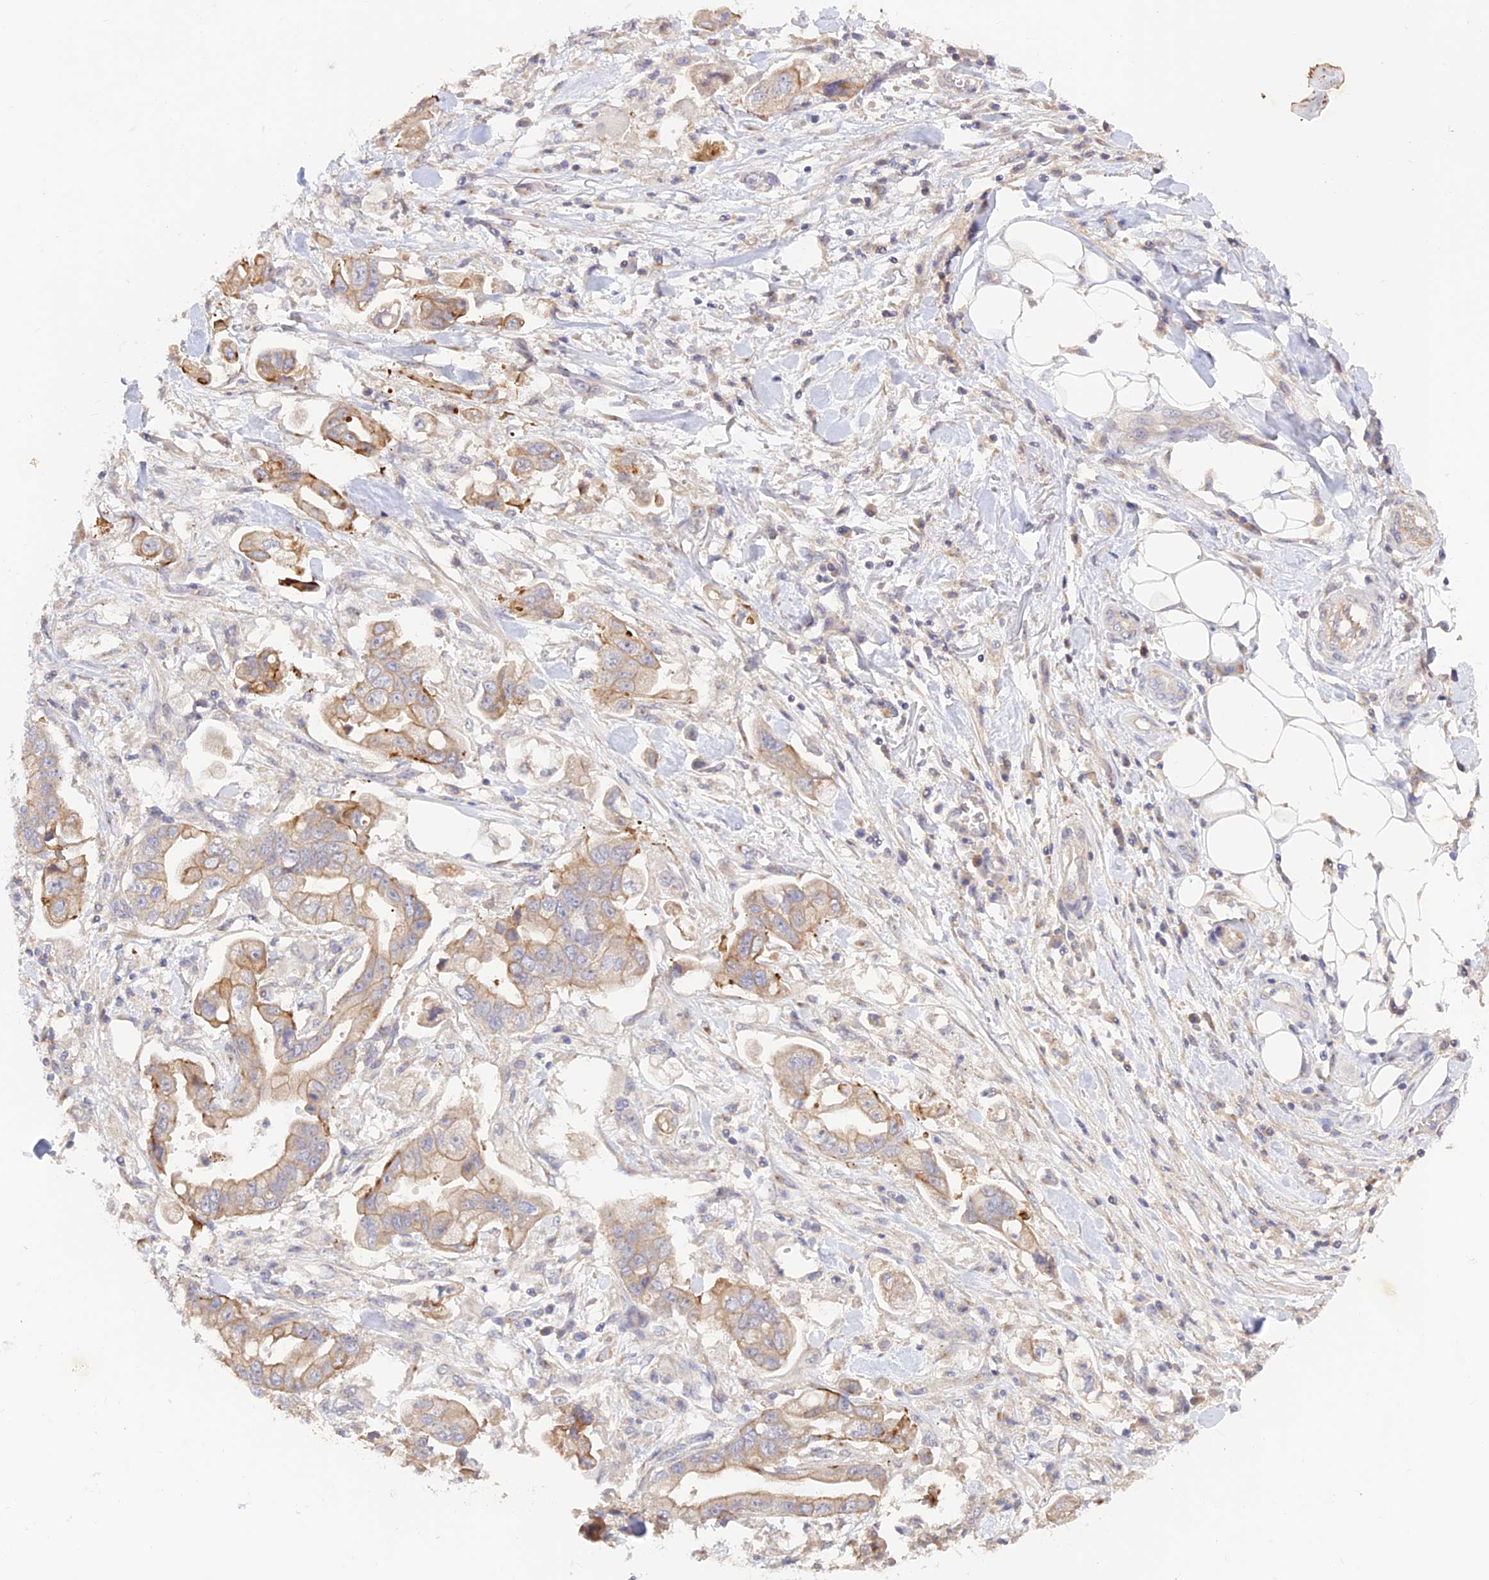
{"staining": {"intensity": "weak", "quantity": ">75%", "location": "cytoplasmic/membranous"}, "tissue": "stomach cancer", "cell_type": "Tumor cells", "image_type": "cancer", "snomed": [{"axis": "morphology", "description": "Adenocarcinoma, NOS"}, {"axis": "topography", "description": "Stomach"}], "caption": "Weak cytoplasmic/membranous protein staining is seen in approximately >75% of tumor cells in adenocarcinoma (stomach).", "gene": "CAMSAP3", "patient": {"sex": "male", "age": 62}}